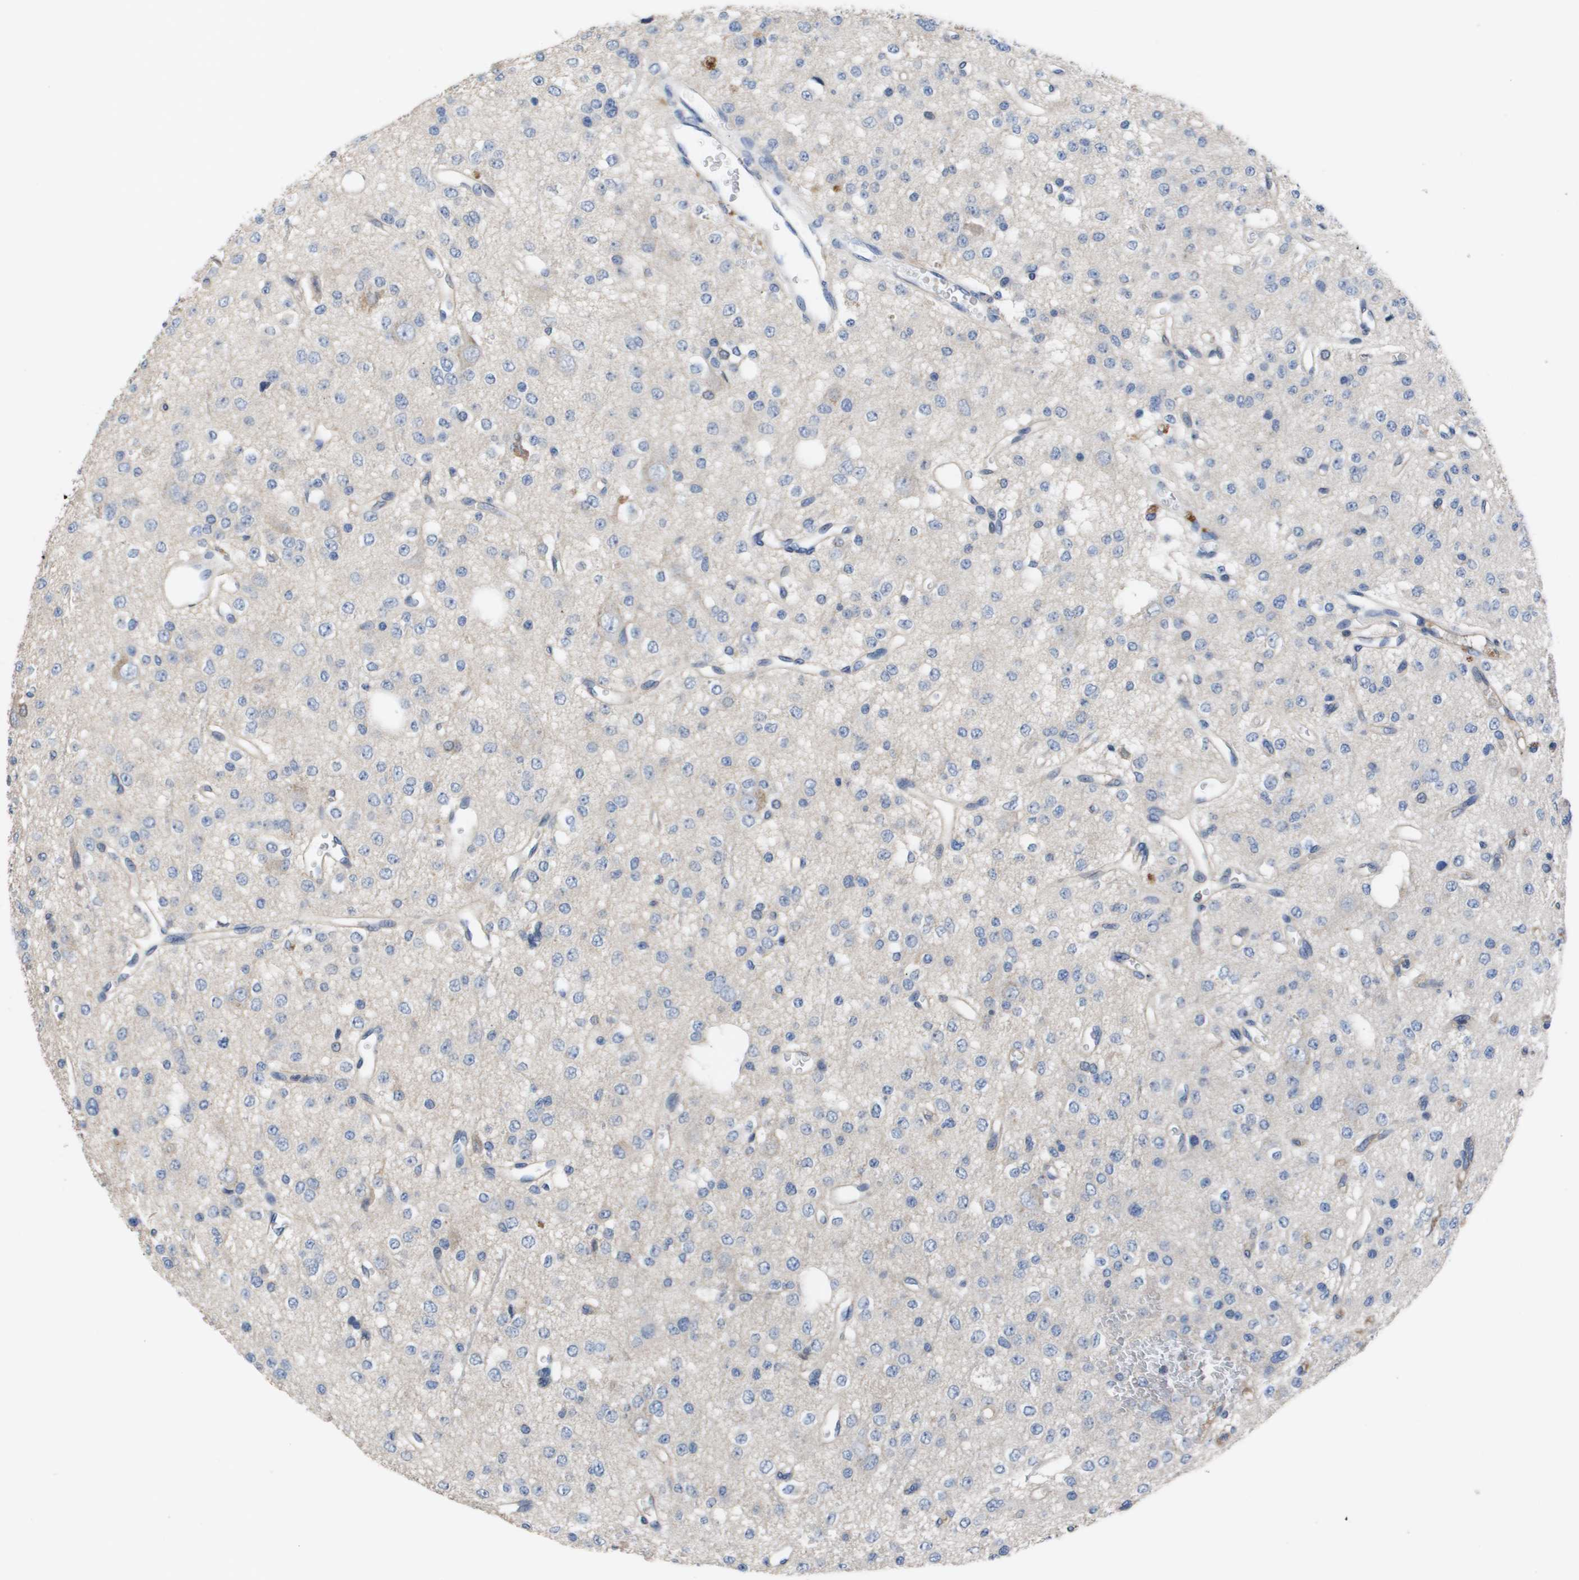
{"staining": {"intensity": "negative", "quantity": "none", "location": "none"}, "tissue": "glioma", "cell_type": "Tumor cells", "image_type": "cancer", "snomed": [{"axis": "morphology", "description": "Glioma, malignant, Low grade"}, {"axis": "topography", "description": "Brain"}], "caption": "Glioma was stained to show a protein in brown. There is no significant expression in tumor cells.", "gene": "SERPINA6", "patient": {"sex": "male", "age": 38}}